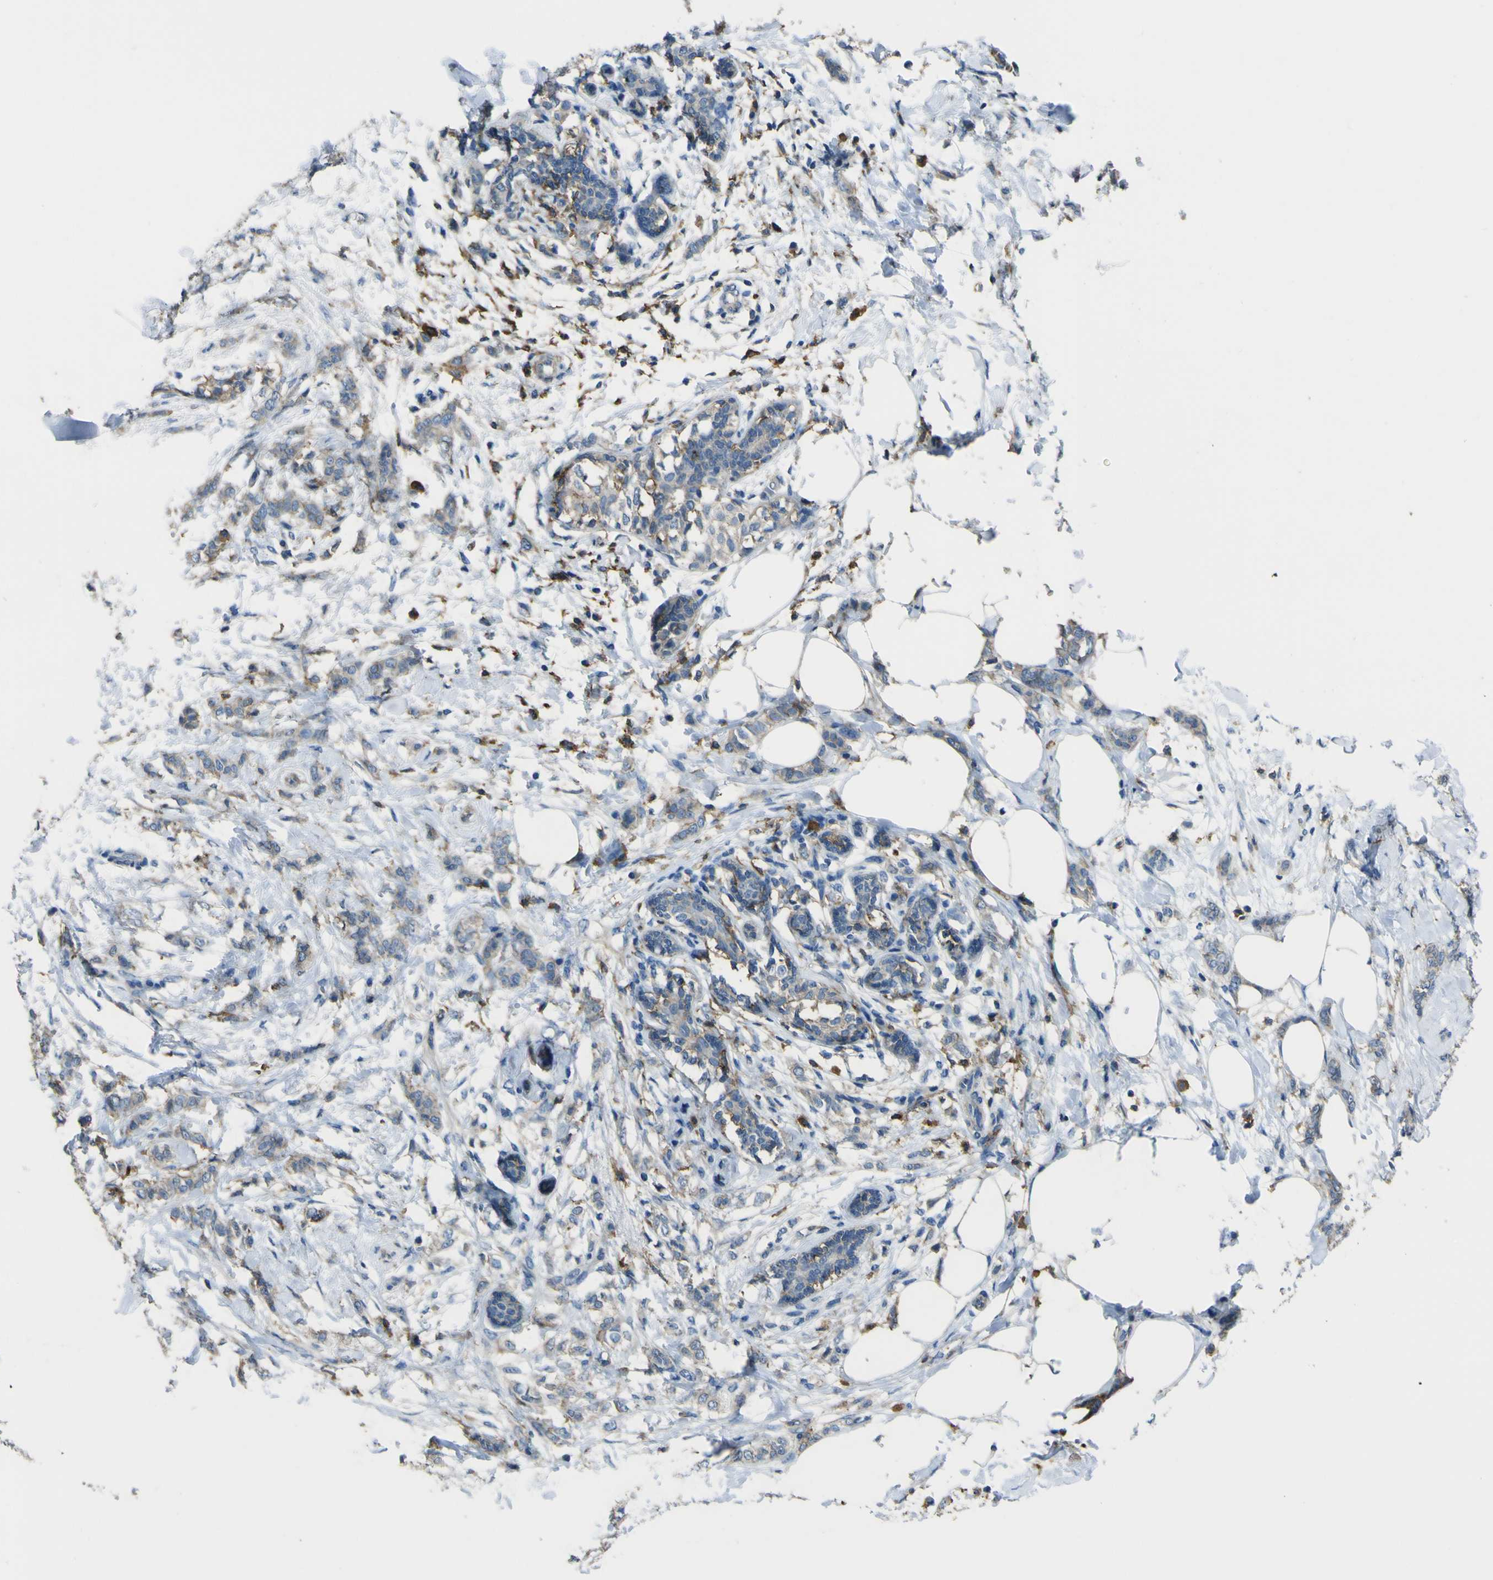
{"staining": {"intensity": "weak", "quantity": "<25%", "location": "cytoplasmic/membranous"}, "tissue": "breast cancer", "cell_type": "Tumor cells", "image_type": "cancer", "snomed": [{"axis": "morphology", "description": "Lobular carcinoma, in situ"}, {"axis": "morphology", "description": "Lobular carcinoma"}, {"axis": "topography", "description": "Breast"}], "caption": "High power microscopy photomicrograph of an immunohistochemistry histopathology image of lobular carcinoma (breast), revealing no significant staining in tumor cells. (DAB (3,3'-diaminobenzidine) IHC with hematoxylin counter stain).", "gene": "LAIR1", "patient": {"sex": "female", "age": 41}}